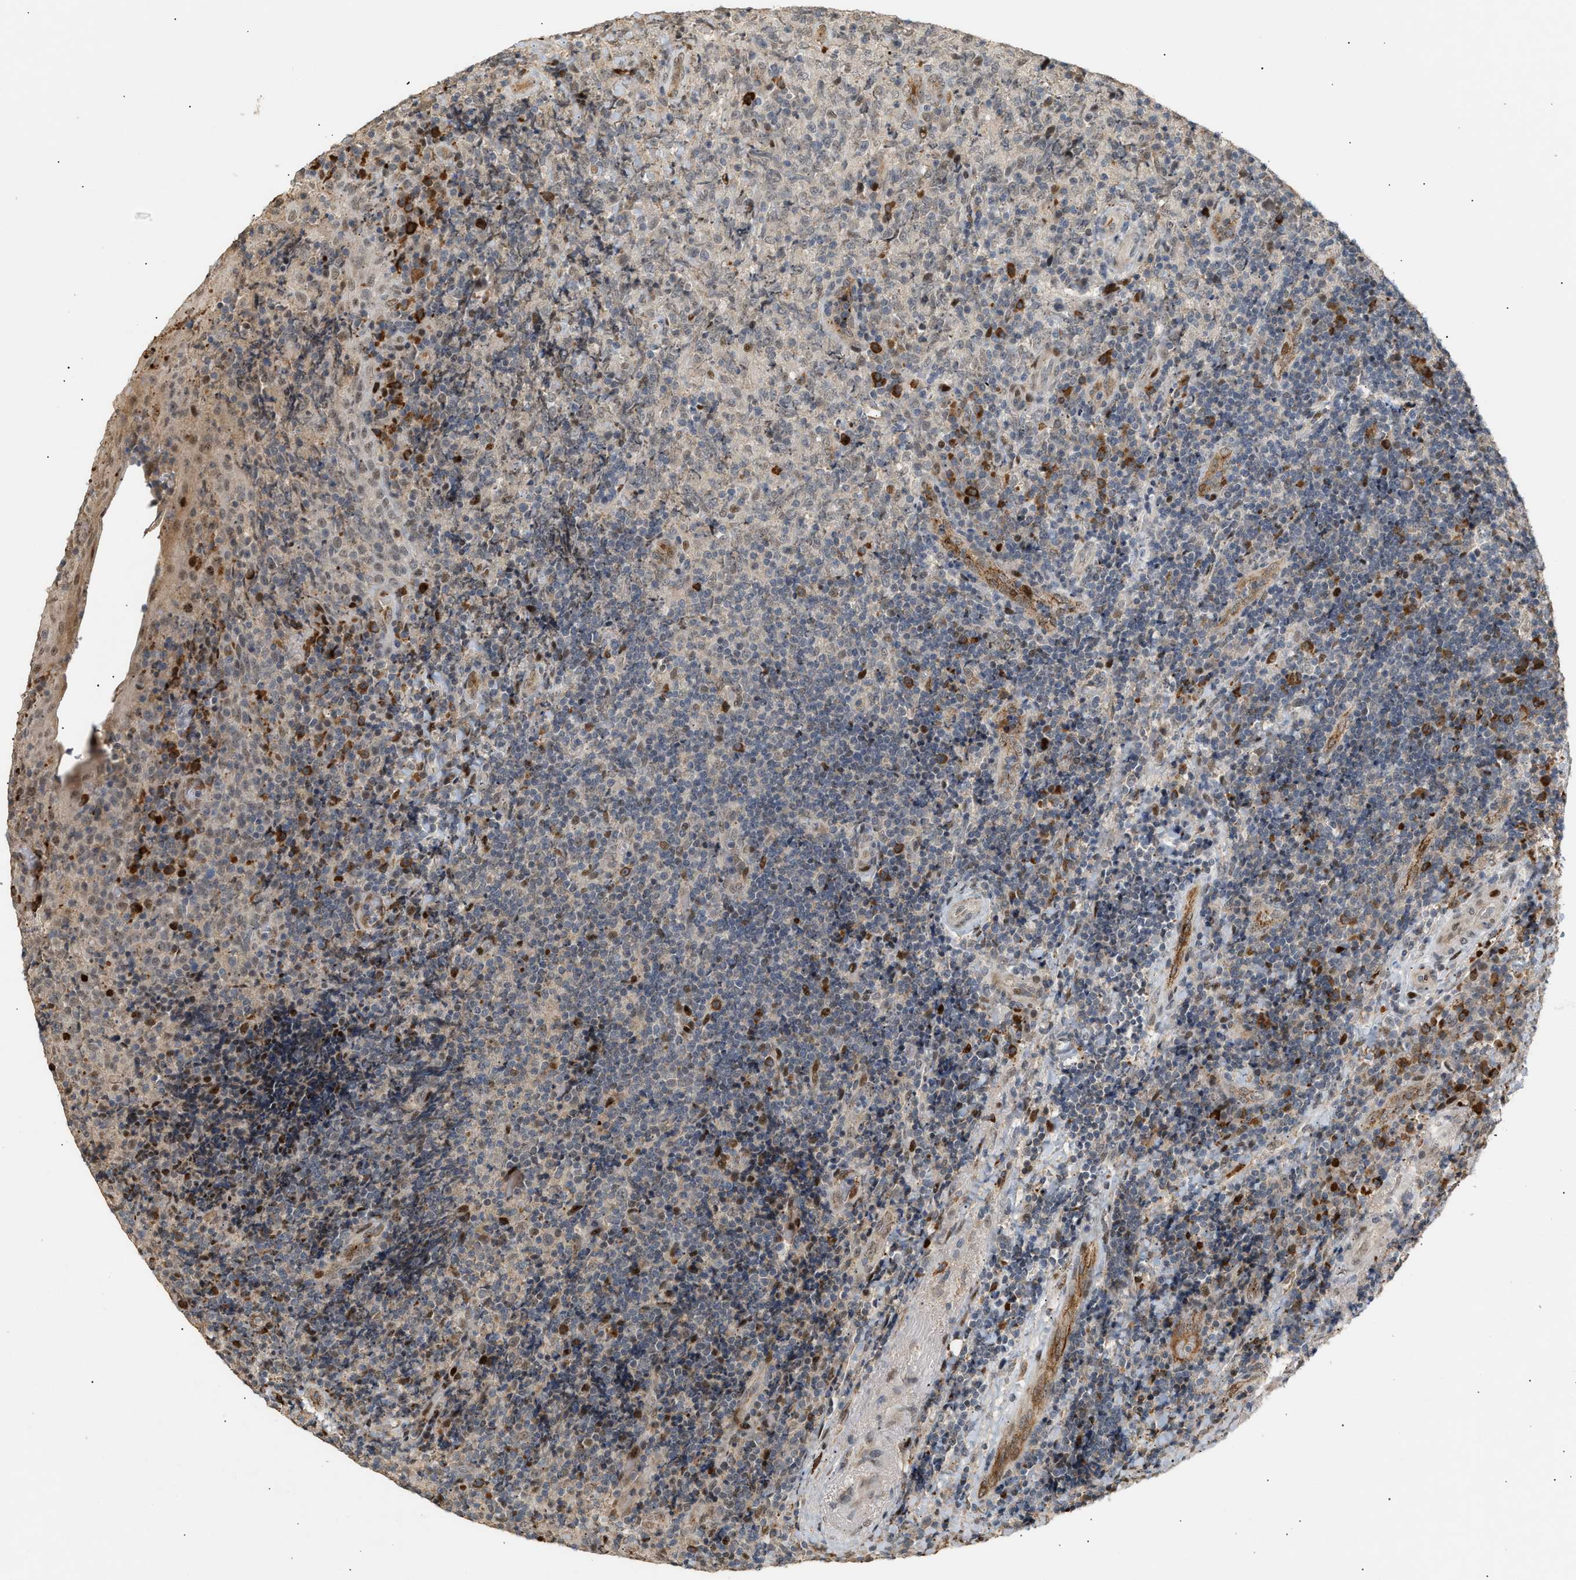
{"staining": {"intensity": "weak", "quantity": "<25%", "location": "nuclear"}, "tissue": "lymphoma", "cell_type": "Tumor cells", "image_type": "cancer", "snomed": [{"axis": "morphology", "description": "Malignant lymphoma, non-Hodgkin's type, High grade"}, {"axis": "topography", "description": "Tonsil"}], "caption": "DAB immunohistochemical staining of lymphoma shows no significant staining in tumor cells.", "gene": "ZFAND5", "patient": {"sex": "female", "age": 36}}